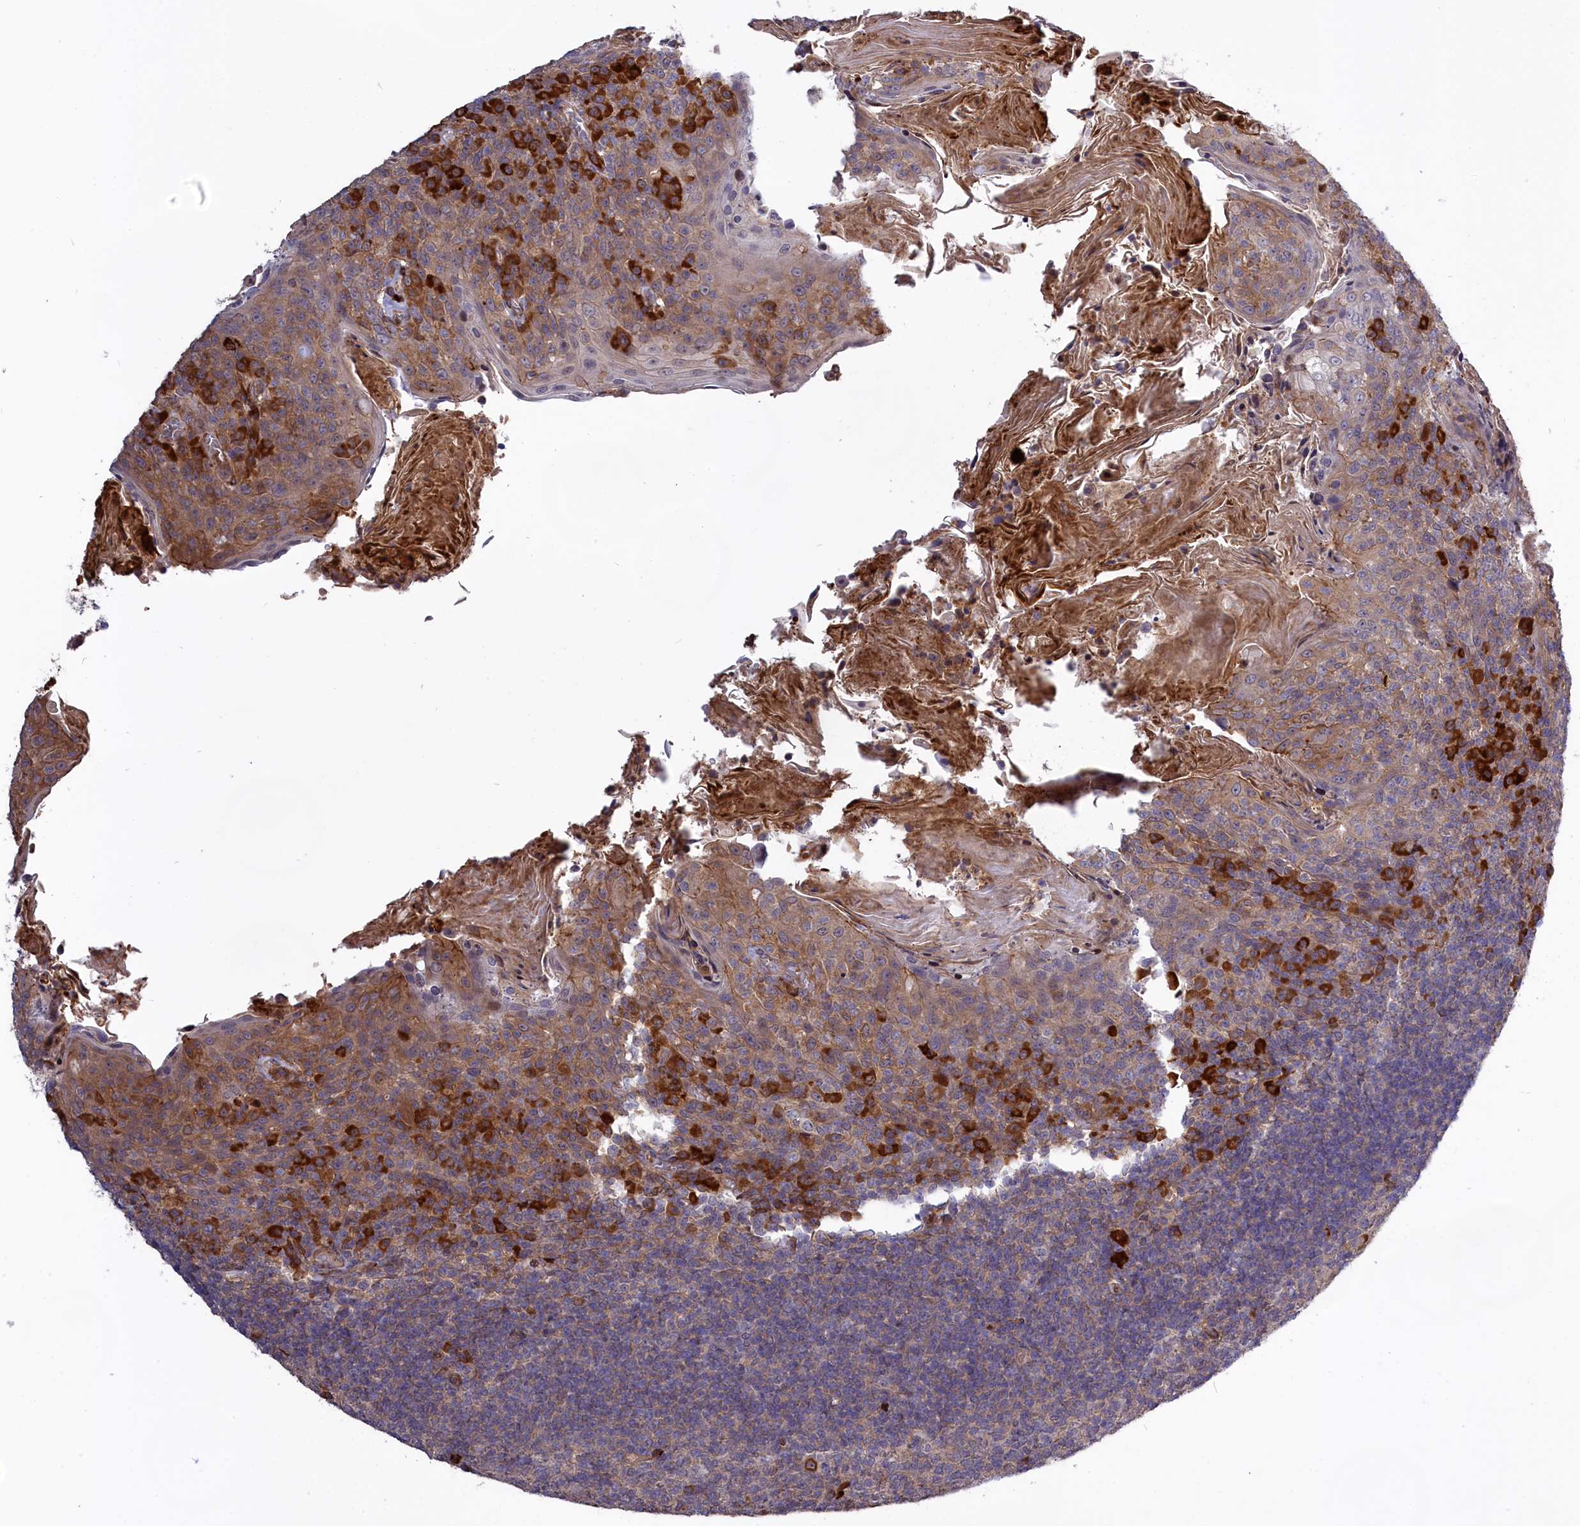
{"staining": {"intensity": "moderate", "quantity": "<25%", "location": "cytoplasmic/membranous"}, "tissue": "tonsil", "cell_type": "Germinal center cells", "image_type": "normal", "snomed": [{"axis": "morphology", "description": "Normal tissue, NOS"}, {"axis": "topography", "description": "Tonsil"}], "caption": "Unremarkable tonsil was stained to show a protein in brown. There is low levels of moderate cytoplasmic/membranous positivity in about <25% of germinal center cells.", "gene": "DDX60L", "patient": {"sex": "female", "age": 10}}